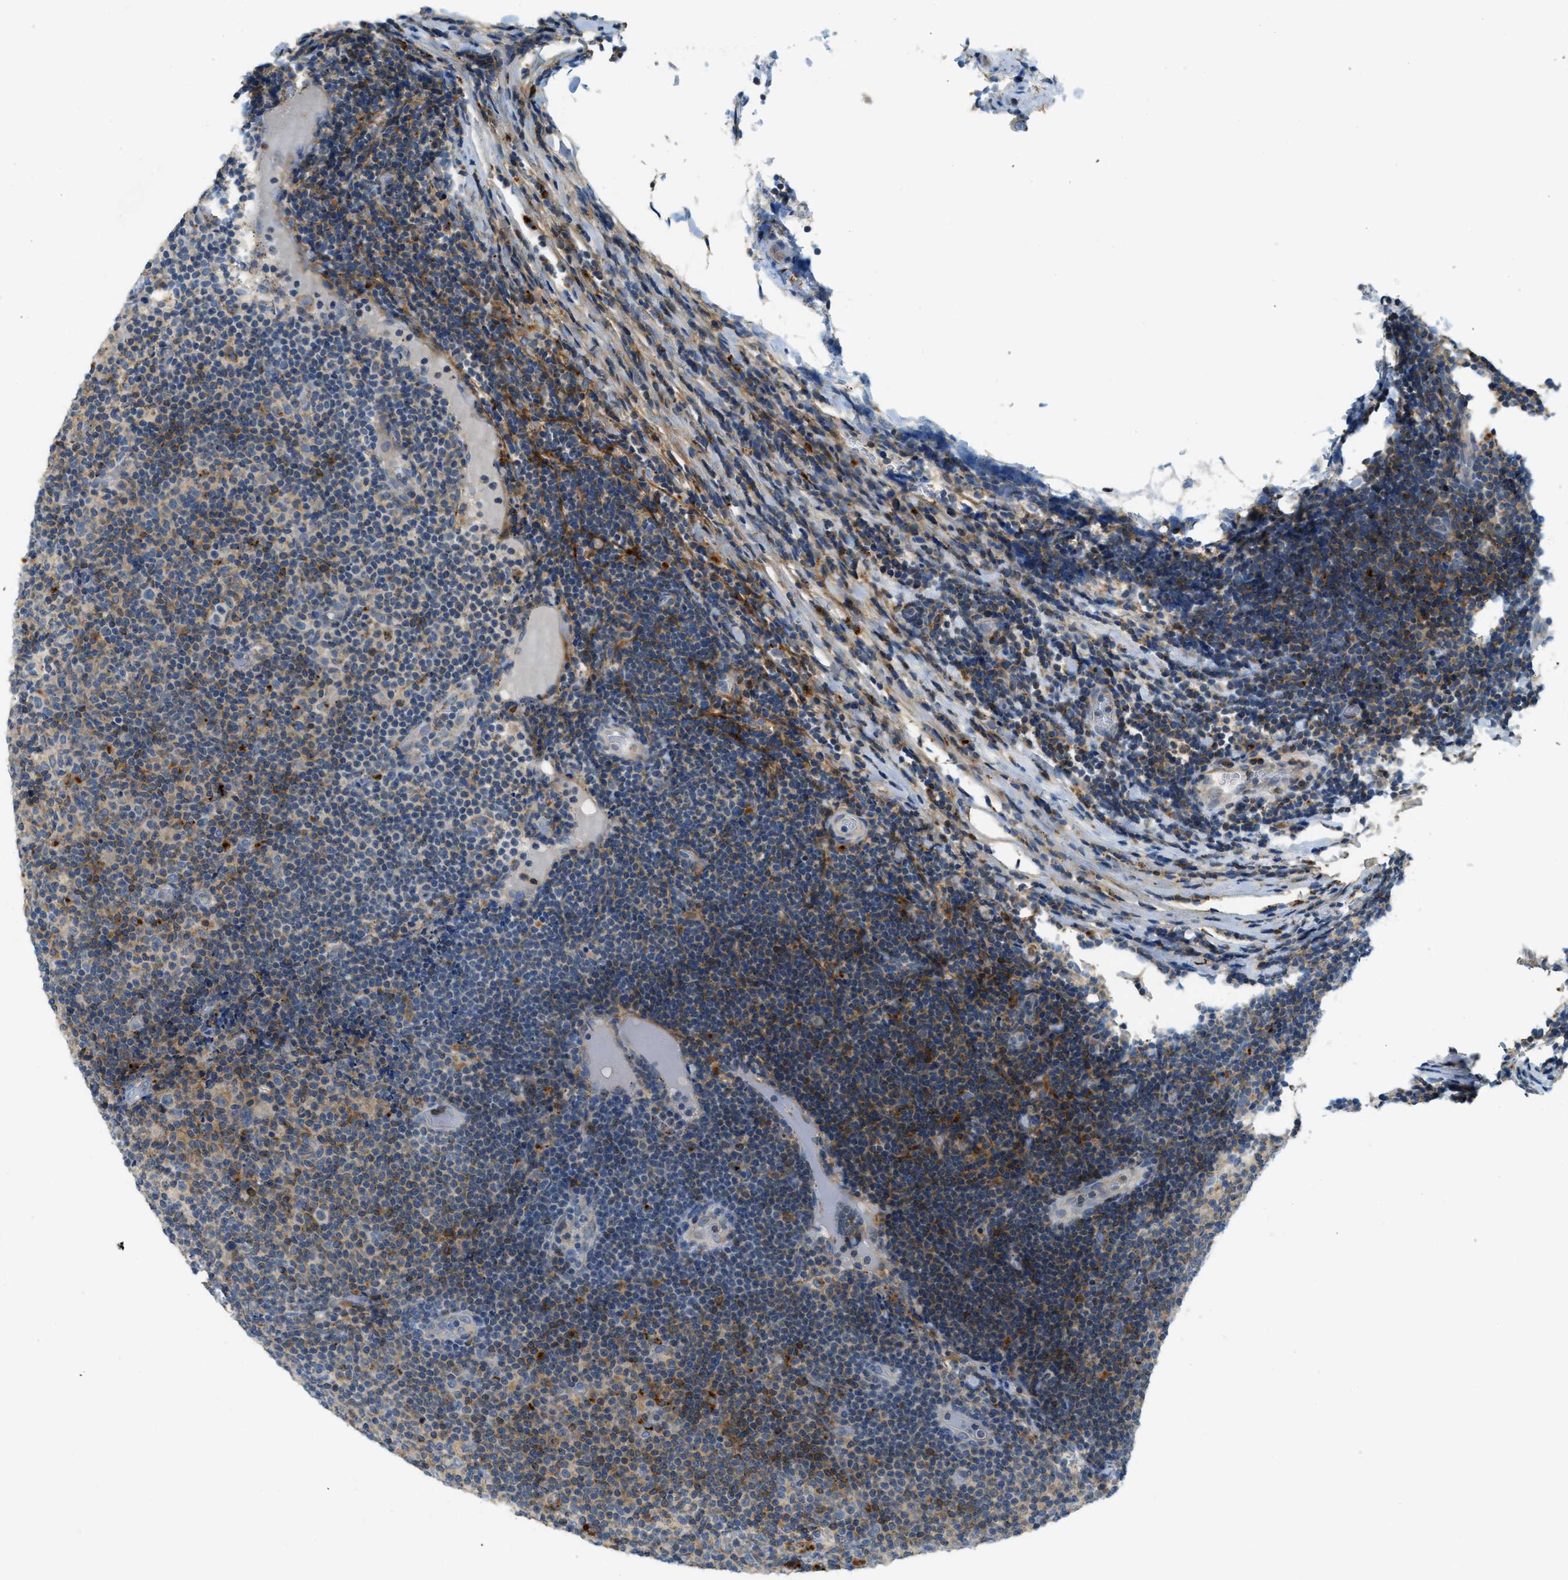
{"staining": {"intensity": "weak", "quantity": "<25%", "location": "cytoplasmic/membranous"}, "tissue": "lymphoma", "cell_type": "Tumor cells", "image_type": "cancer", "snomed": [{"axis": "morphology", "description": "Malignant lymphoma, non-Hodgkin's type, Low grade"}, {"axis": "topography", "description": "Lymph node"}], "caption": "Low-grade malignant lymphoma, non-Hodgkin's type was stained to show a protein in brown. There is no significant staining in tumor cells.", "gene": "PLBD2", "patient": {"sex": "male", "age": 83}}